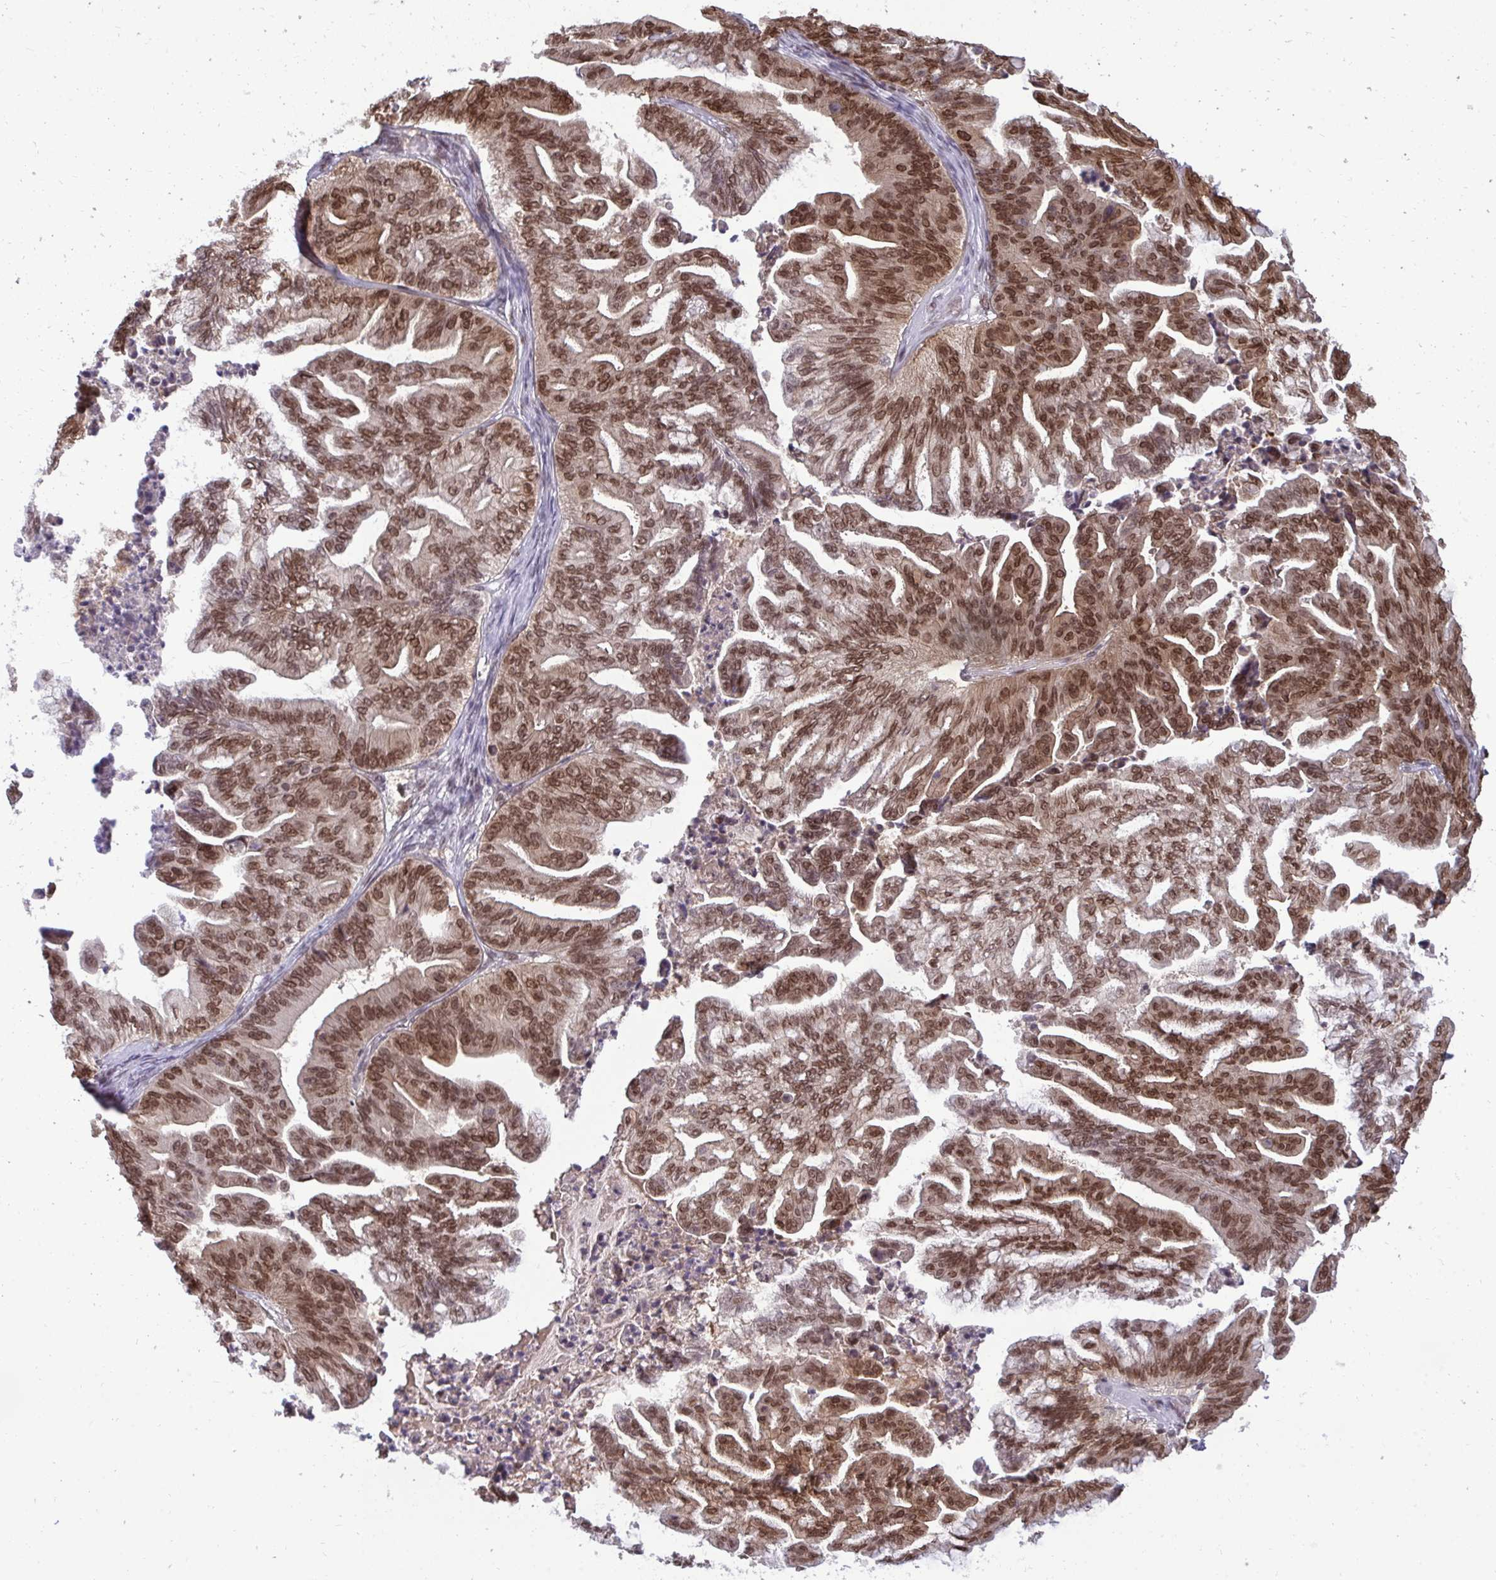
{"staining": {"intensity": "moderate", "quantity": ">75%", "location": "nuclear"}, "tissue": "ovarian cancer", "cell_type": "Tumor cells", "image_type": "cancer", "snomed": [{"axis": "morphology", "description": "Cystadenocarcinoma, mucinous, NOS"}, {"axis": "topography", "description": "Ovary"}], "caption": "Ovarian cancer (mucinous cystadenocarcinoma) stained for a protein (brown) demonstrates moderate nuclear positive positivity in about >75% of tumor cells.", "gene": "JPT1", "patient": {"sex": "female", "age": 67}}